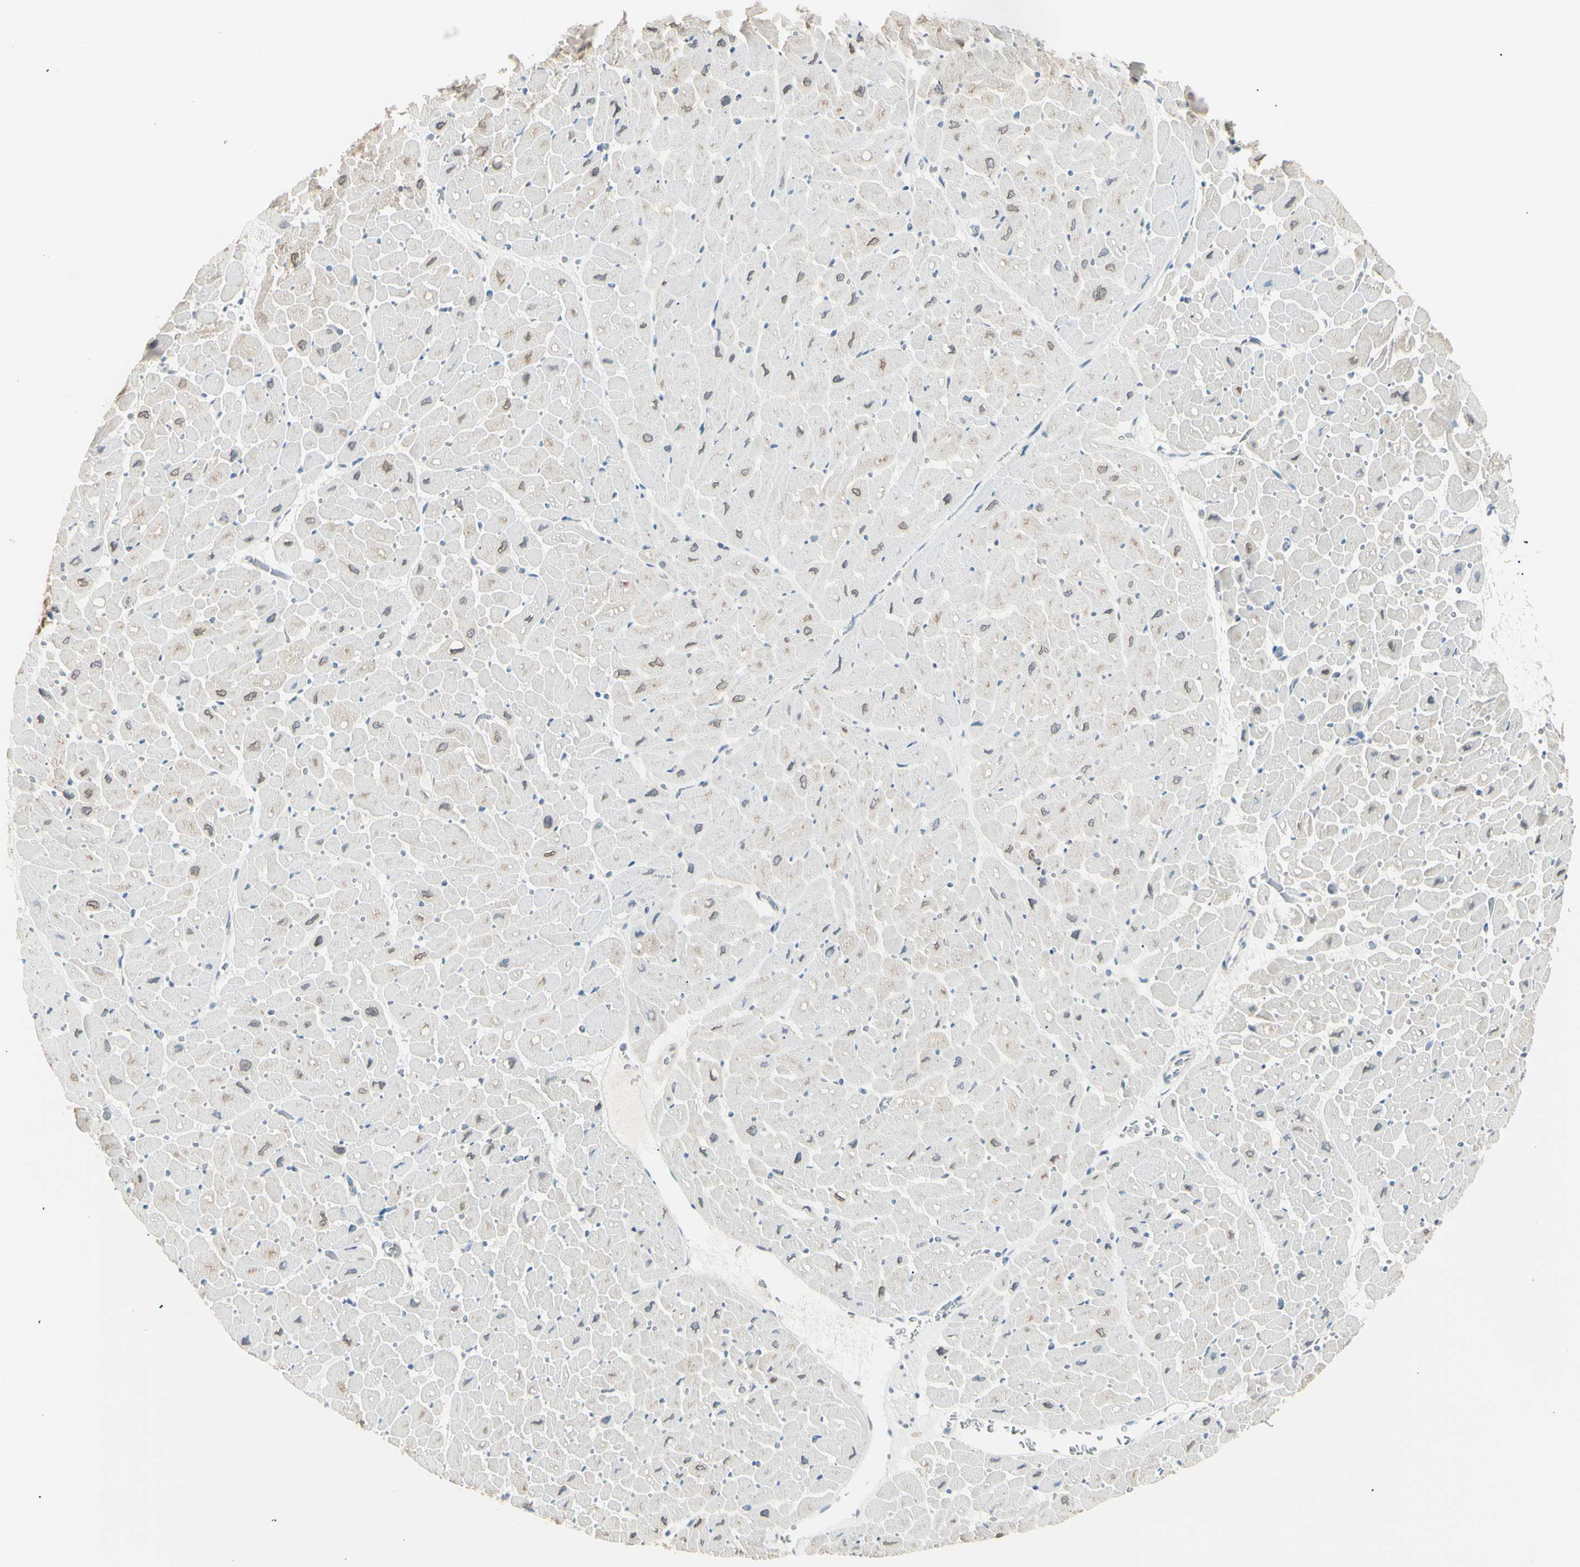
{"staining": {"intensity": "weak", "quantity": "25%-75%", "location": "cytoplasmic/membranous"}, "tissue": "heart muscle", "cell_type": "Cardiomyocytes", "image_type": "normal", "snomed": [{"axis": "morphology", "description": "Normal tissue, NOS"}, {"axis": "topography", "description": "Heart"}], "caption": "IHC micrograph of normal human heart muscle stained for a protein (brown), which shows low levels of weak cytoplasmic/membranous expression in about 25%-75% of cardiomyocytes.", "gene": "LHPP", "patient": {"sex": "male", "age": 45}}